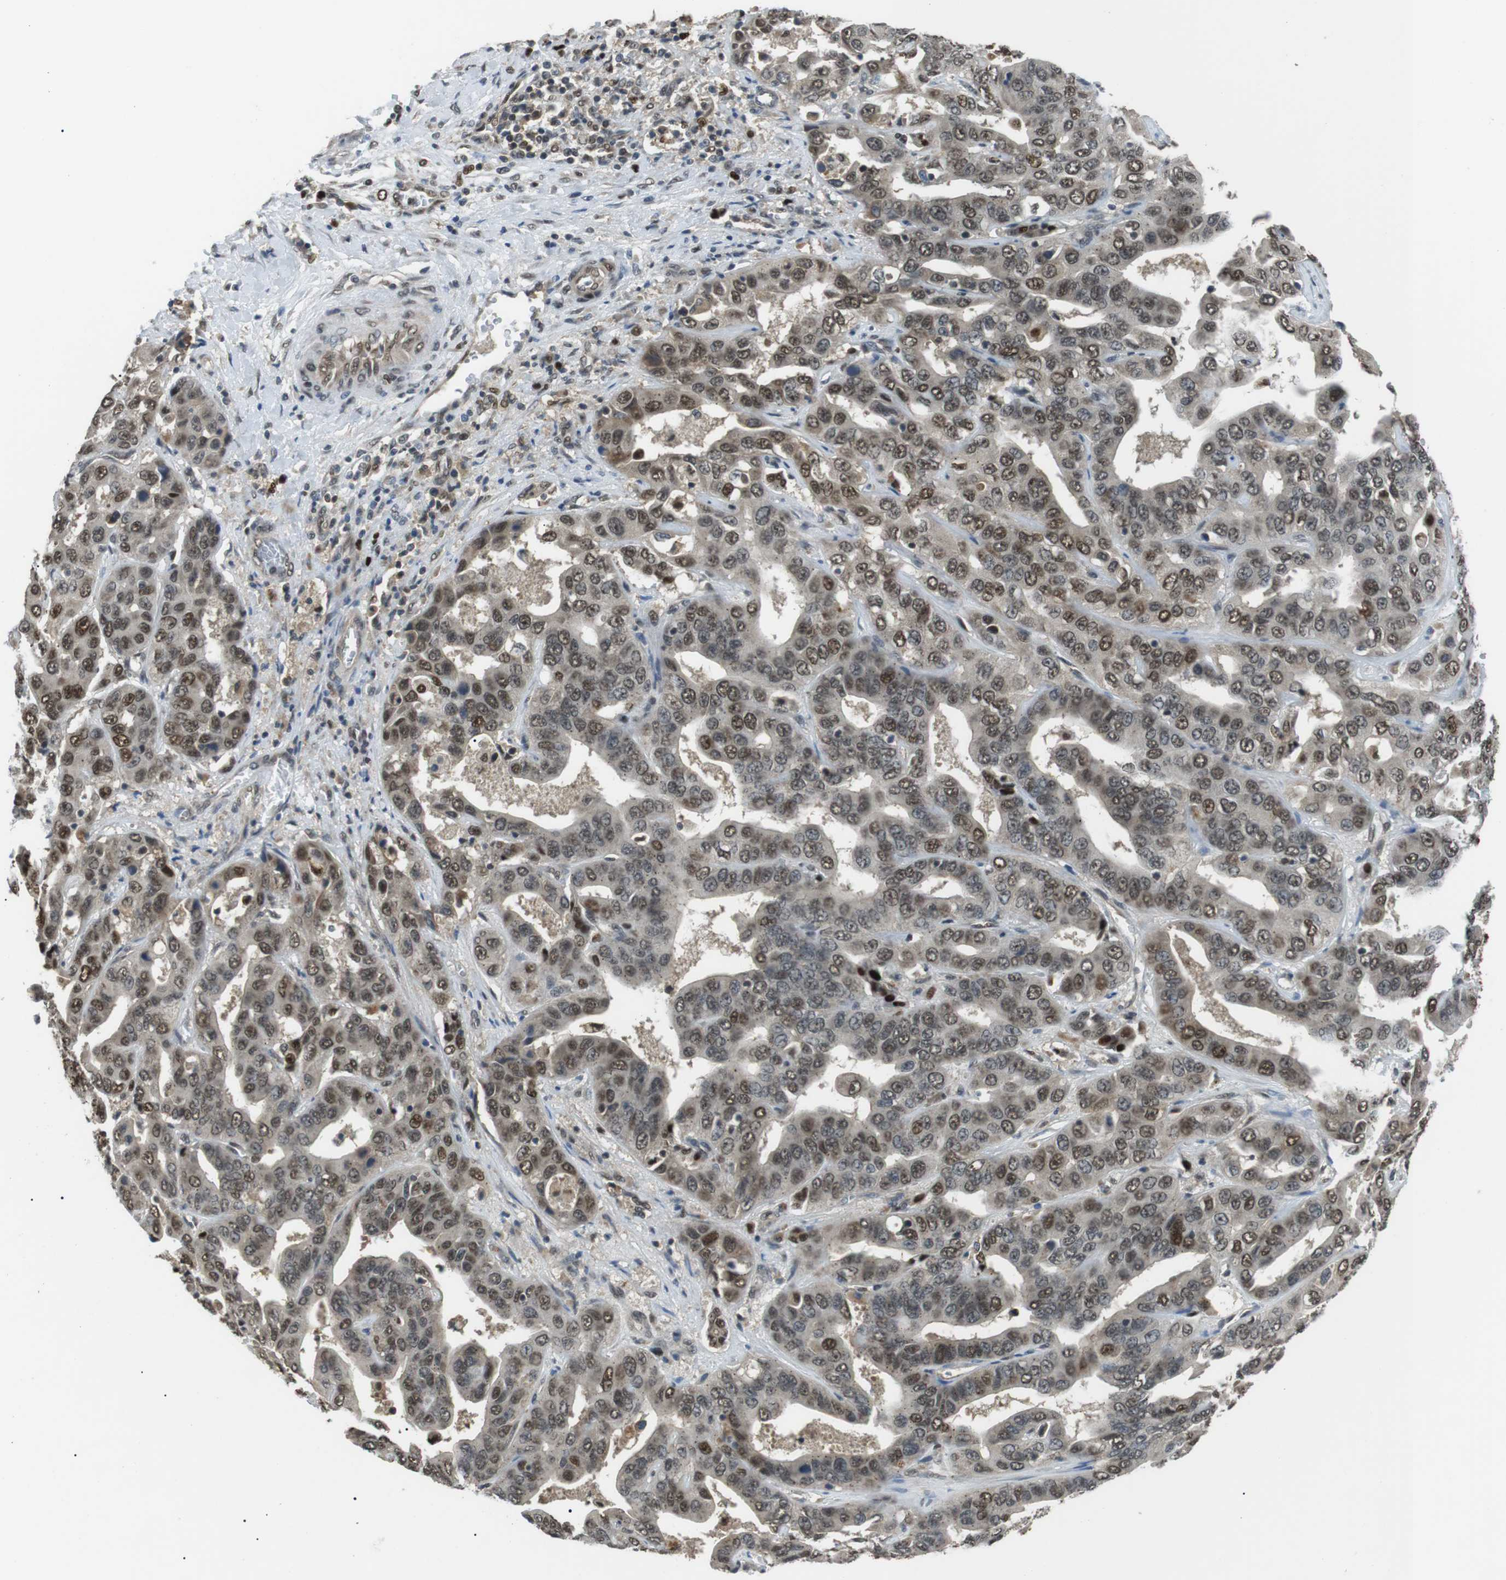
{"staining": {"intensity": "moderate", "quantity": ">75%", "location": "nuclear"}, "tissue": "liver cancer", "cell_type": "Tumor cells", "image_type": "cancer", "snomed": [{"axis": "morphology", "description": "Cholangiocarcinoma"}, {"axis": "topography", "description": "Liver"}], "caption": "Cholangiocarcinoma (liver) stained with a protein marker shows moderate staining in tumor cells.", "gene": "ORAI3", "patient": {"sex": "female", "age": 52}}